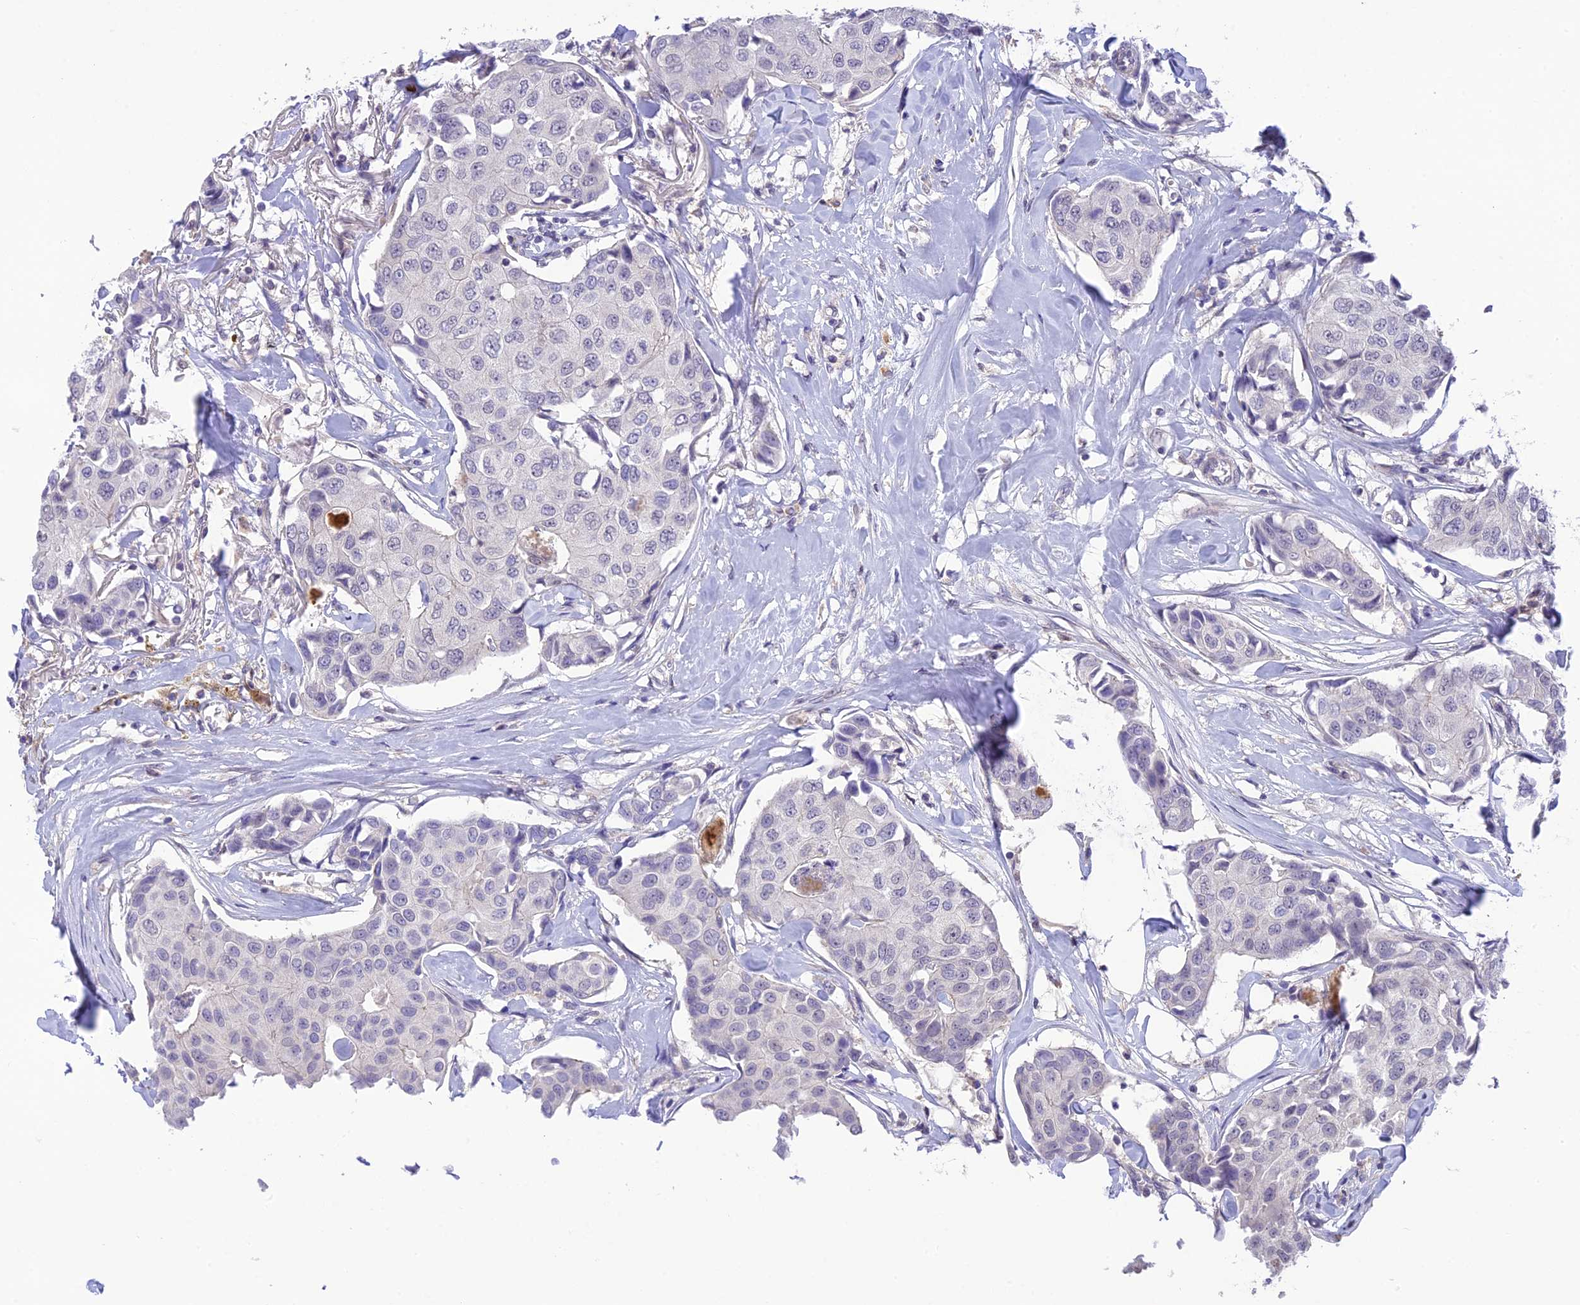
{"staining": {"intensity": "negative", "quantity": "none", "location": "none"}, "tissue": "breast cancer", "cell_type": "Tumor cells", "image_type": "cancer", "snomed": [{"axis": "morphology", "description": "Duct carcinoma"}, {"axis": "topography", "description": "Breast"}], "caption": "A high-resolution micrograph shows immunohistochemistry (IHC) staining of breast intraductal carcinoma, which reveals no significant expression in tumor cells.", "gene": "BMT2", "patient": {"sex": "female", "age": 80}}